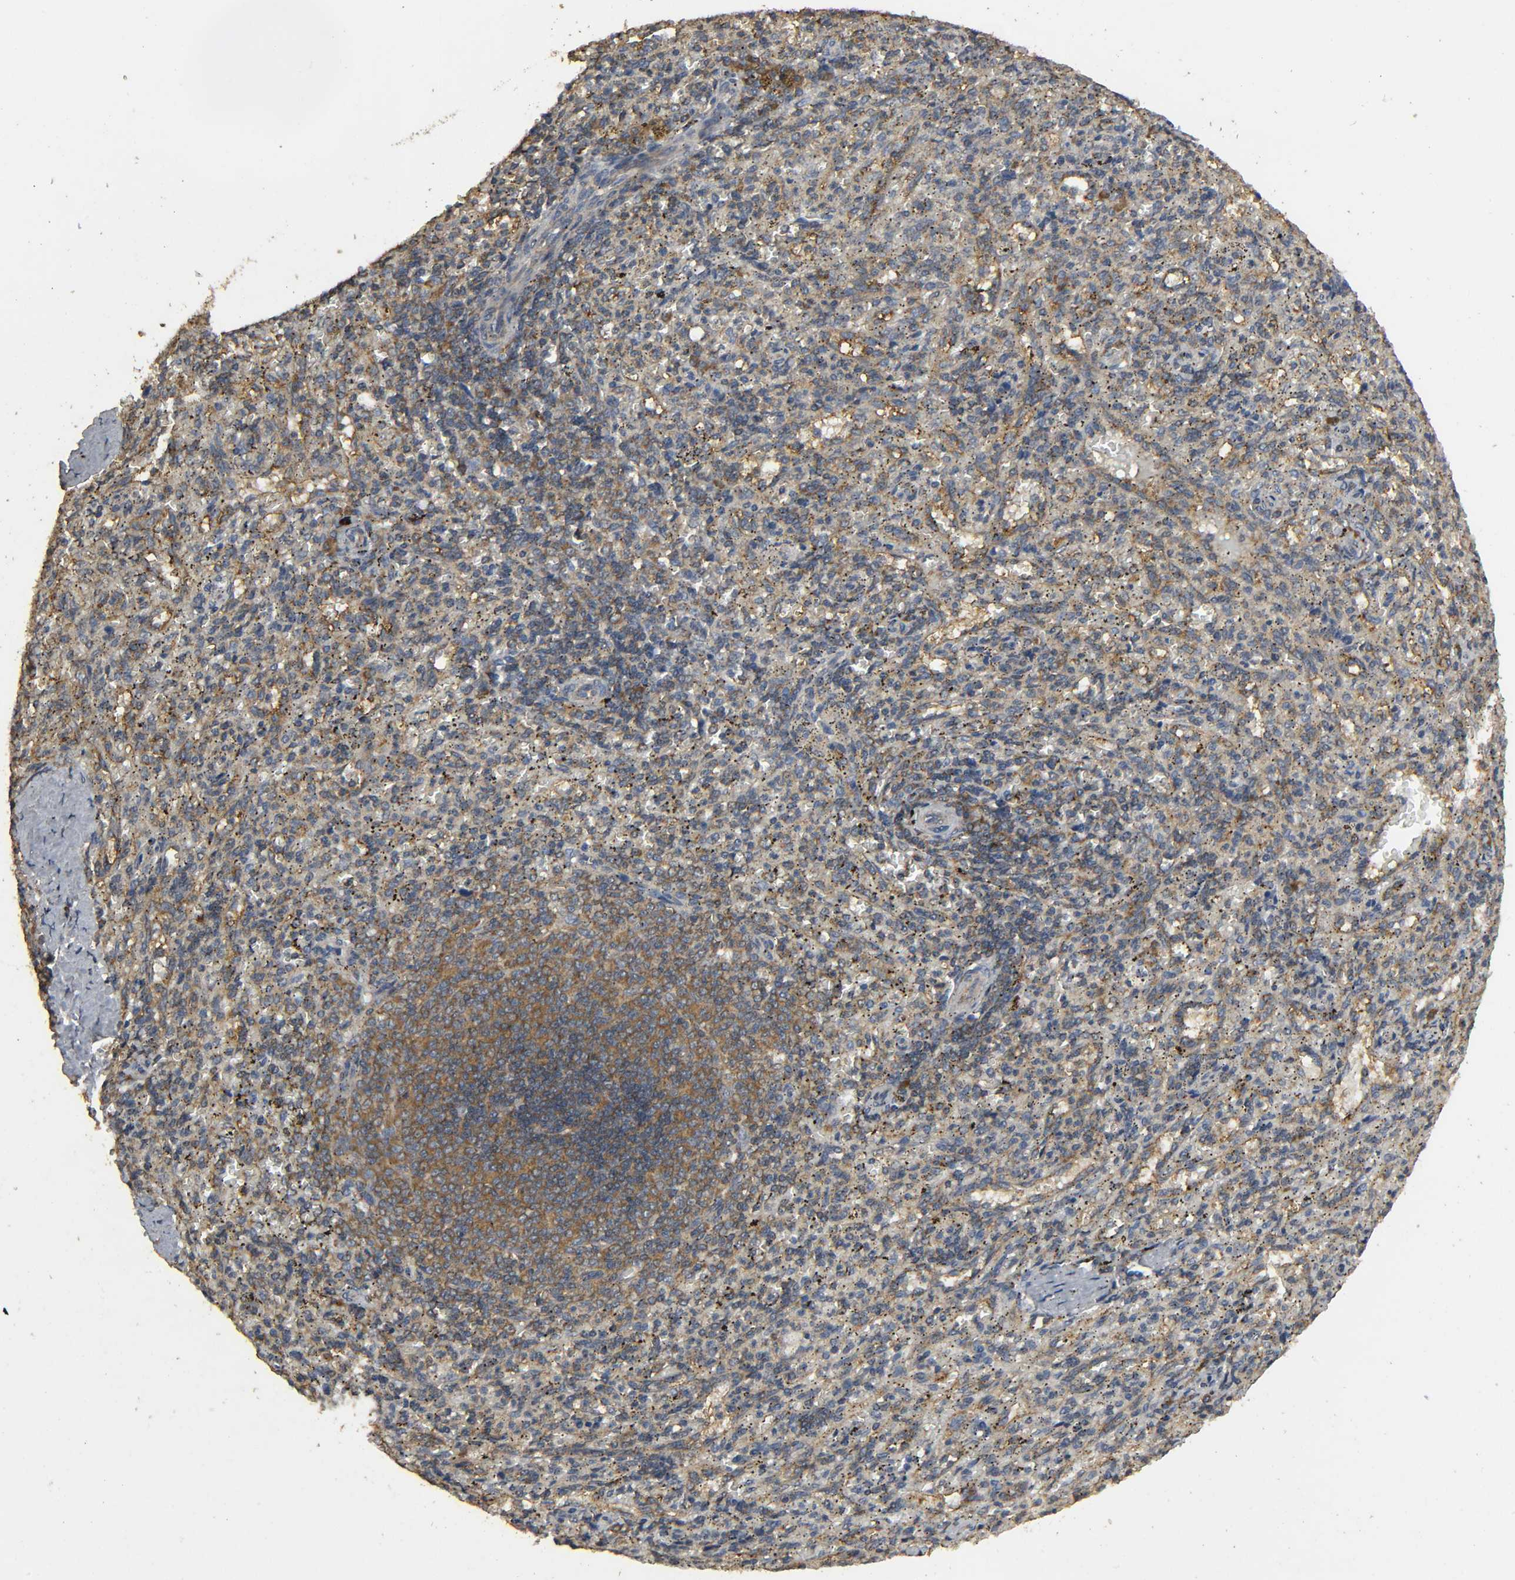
{"staining": {"intensity": "weak", "quantity": "25%-75%", "location": "cytoplasmic/membranous"}, "tissue": "spleen", "cell_type": "Cells in red pulp", "image_type": "normal", "snomed": [{"axis": "morphology", "description": "Normal tissue, NOS"}, {"axis": "topography", "description": "Spleen"}], "caption": "Immunohistochemistry of unremarkable spleen demonstrates low levels of weak cytoplasmic/membranous positivity in approximately 25%-75% of cells in red pulp.", "gene": "DDX6", "patient": {"sex": "female", "age": 10}}